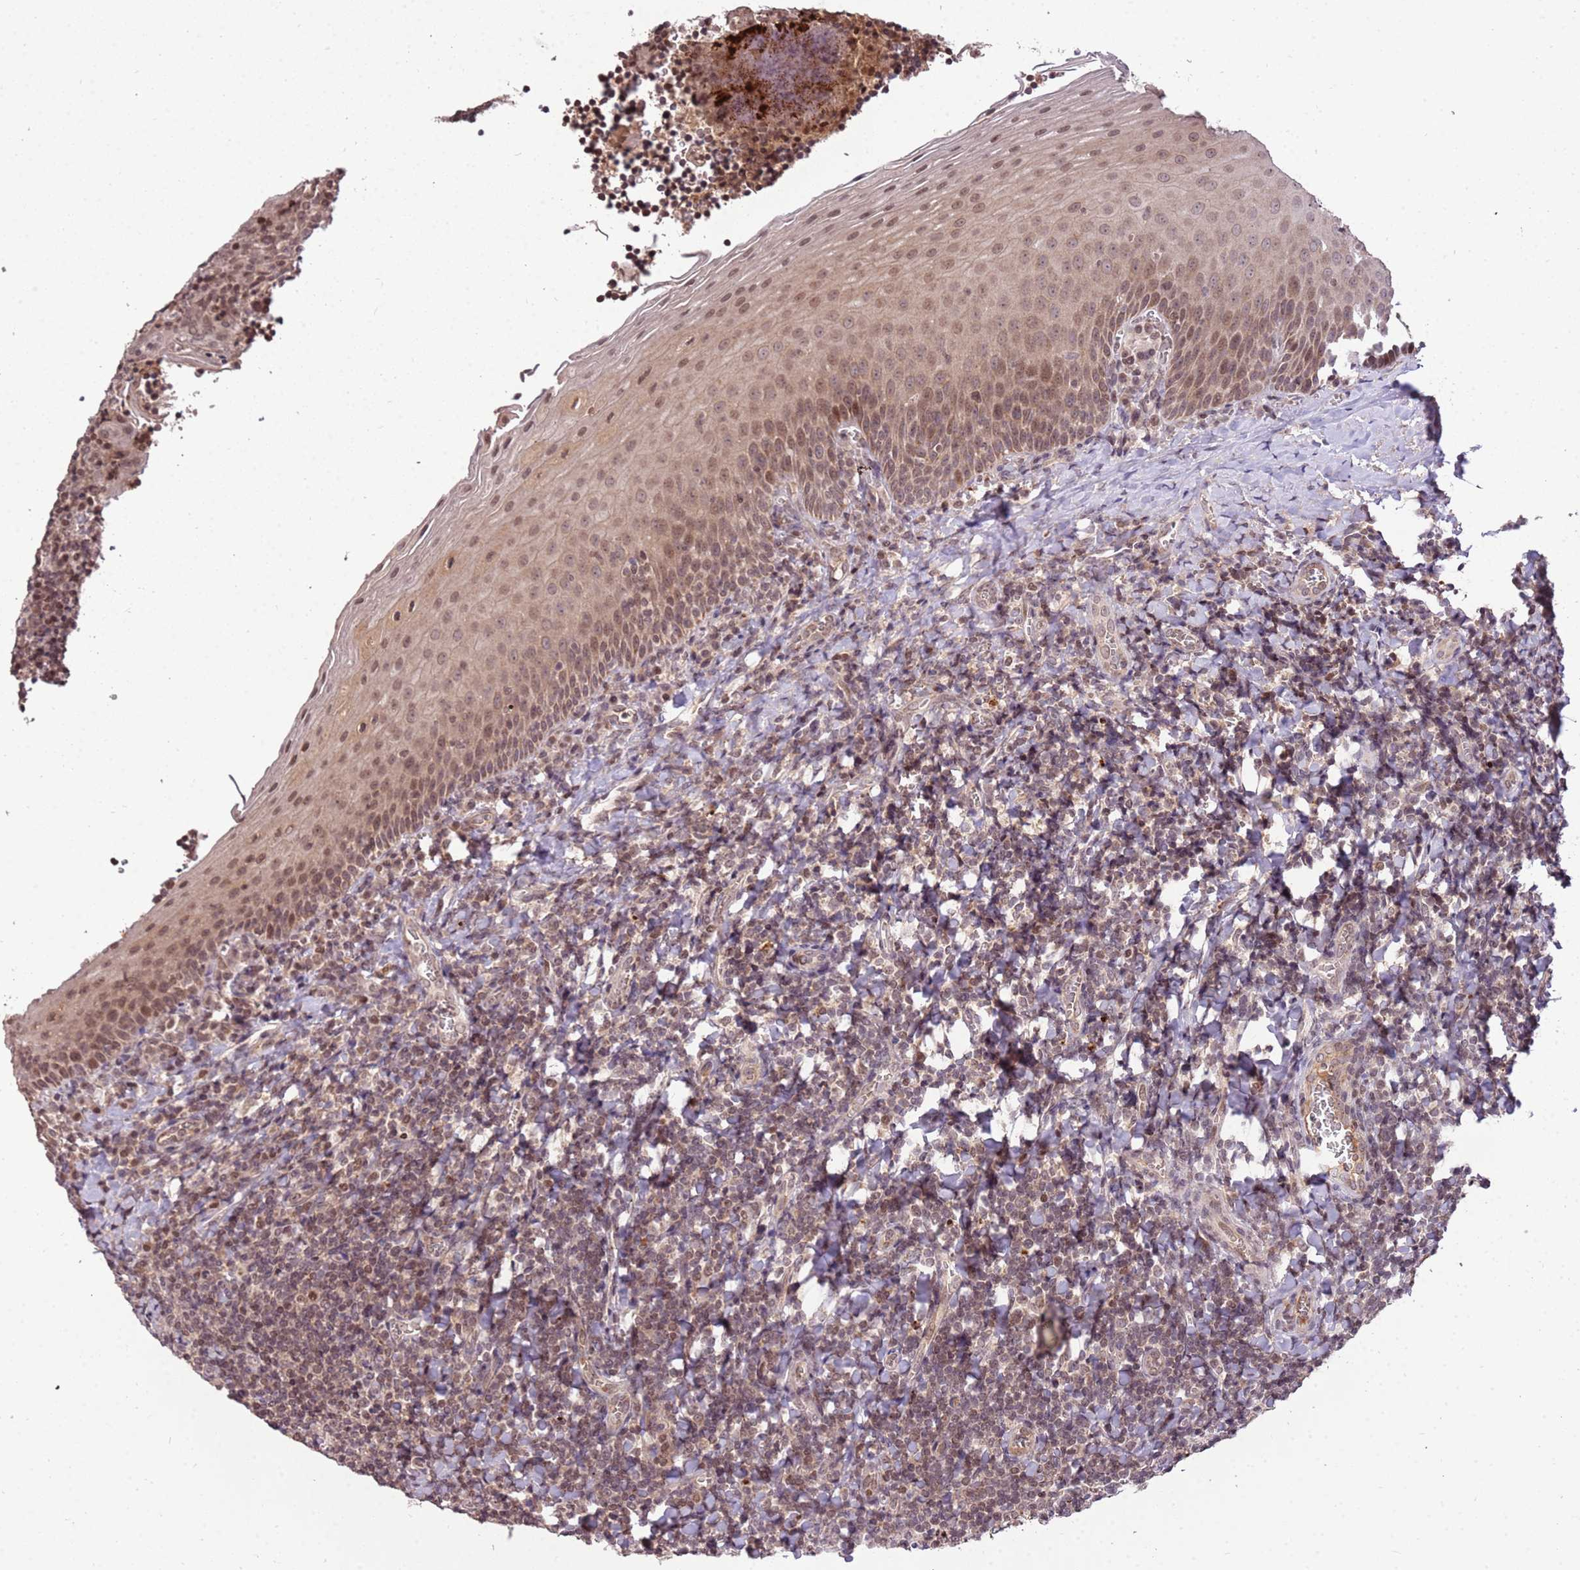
{"staining": {"intensity": "moderate", "quantity": ">75%", "location": "nuclear"}, "tissue": "tonsil", "cell_type": "Germinal center cells", "image_type": "normal", "snomed": [{"axis": "morphology", "description": "Normal tissue, NOS"}, {"axis": "topography", "description": "Tonsil"}], "caption": "This photomicrograph demonstrates immunohistochemistry staining of unremarkable tonsil, with medium moderate nuclear positivity in approximately >75% of germinal center cells.", "gene": "SAMSN1", "patient": {"sex": "male", "age": 27}}